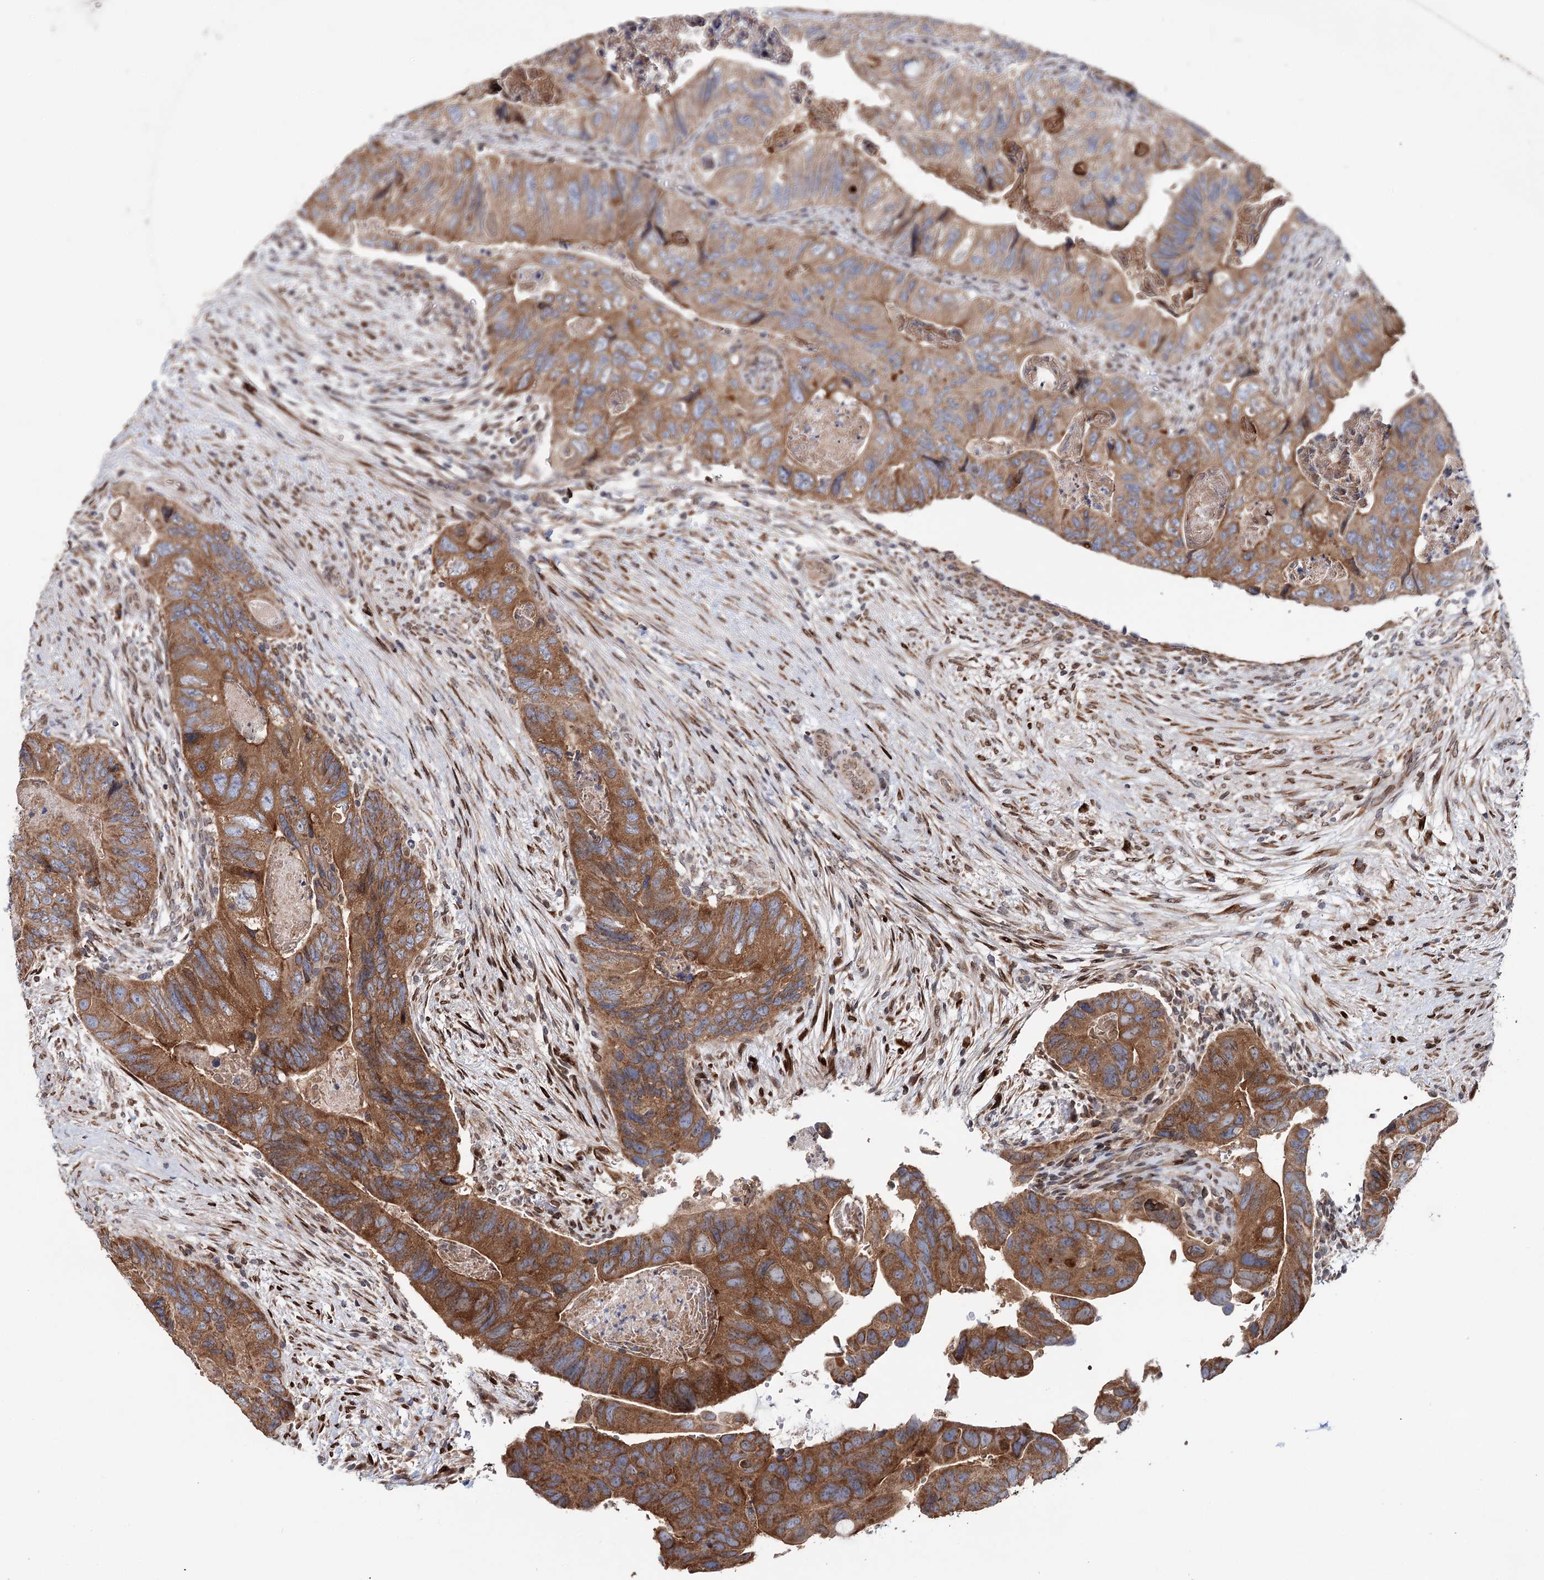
{"staining": {"intensity": "moderate", "quantity": ">75%", "location": "cytoplasmic/membranous"}, "tissue": "colorectal cancer", "cell_type": "Tumor cells", "image_type": "cancer", "snomed": [{"axis": "morphology", "description": "Adenocarcinoma, NOS"}, {"axis": "topography", "description": "Rectum"}], "caption": "The immunohistochemical stain shows moderate cytoplasmic/membranous positivity in tumor cells of colorectal adenocarcinoma tissue.", "gene": "CFAP46", "patient": {"sex": "male", "age": 63}}